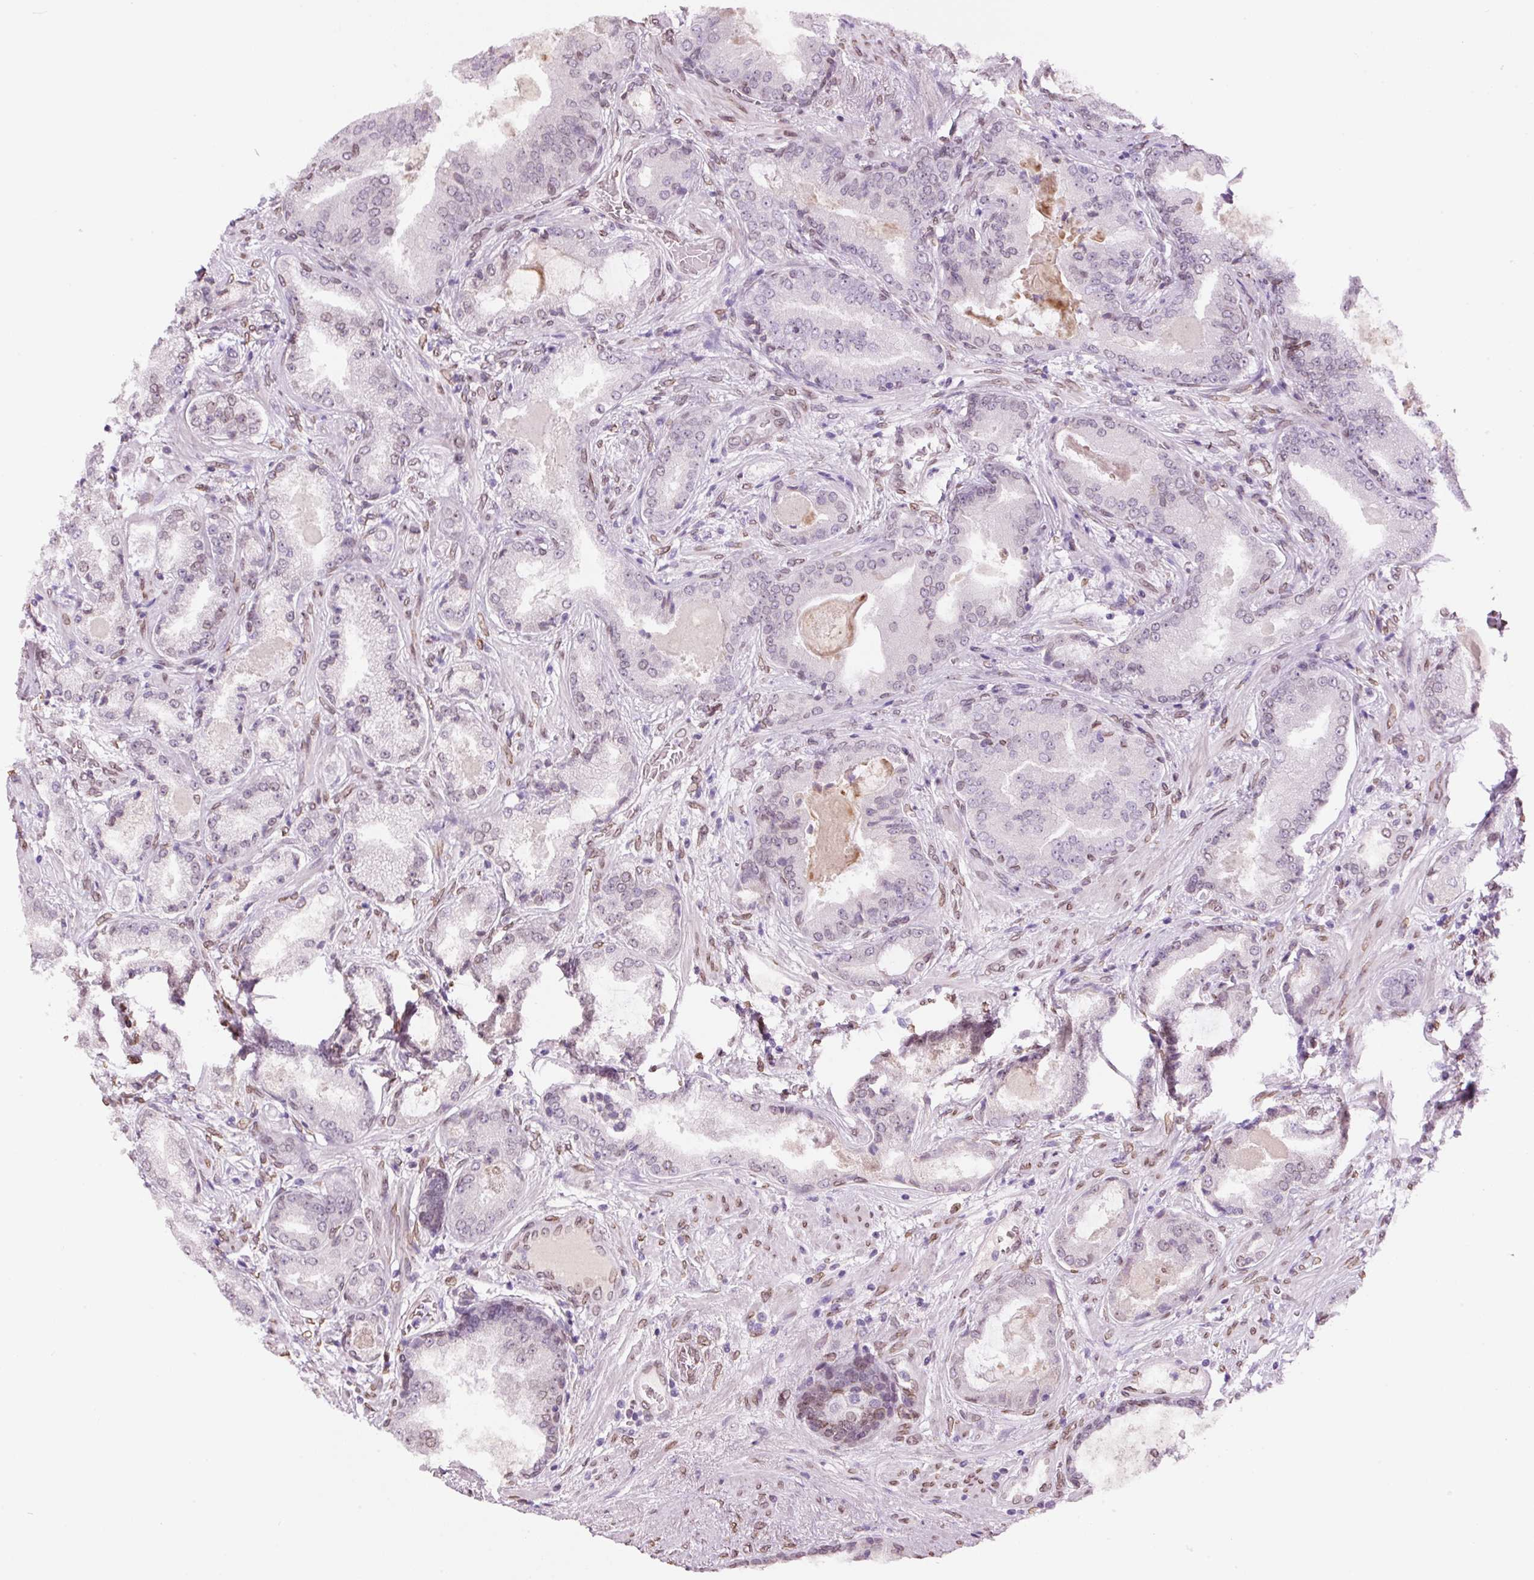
{"staining": {"intensity": "weak", "quantity": "<25%", "location": "cytoplasmic/membranous,nuclear"}, "tissue": "prostate cancer", "cell_type": "Tumor cells", "image_type": "cancer", "snomed": [{"axis": "morphology", "description": "Adenocarcinoma, High grade"}, {"axis": "topography", "description": "Prostate"}], "caption": "Human prostate cancer stained for a protein using immunohistochemistry (IHC) shows no expression in tumor cells.", "gene": "ZNF224", "patient": {"sex": "male", "age": 68}}